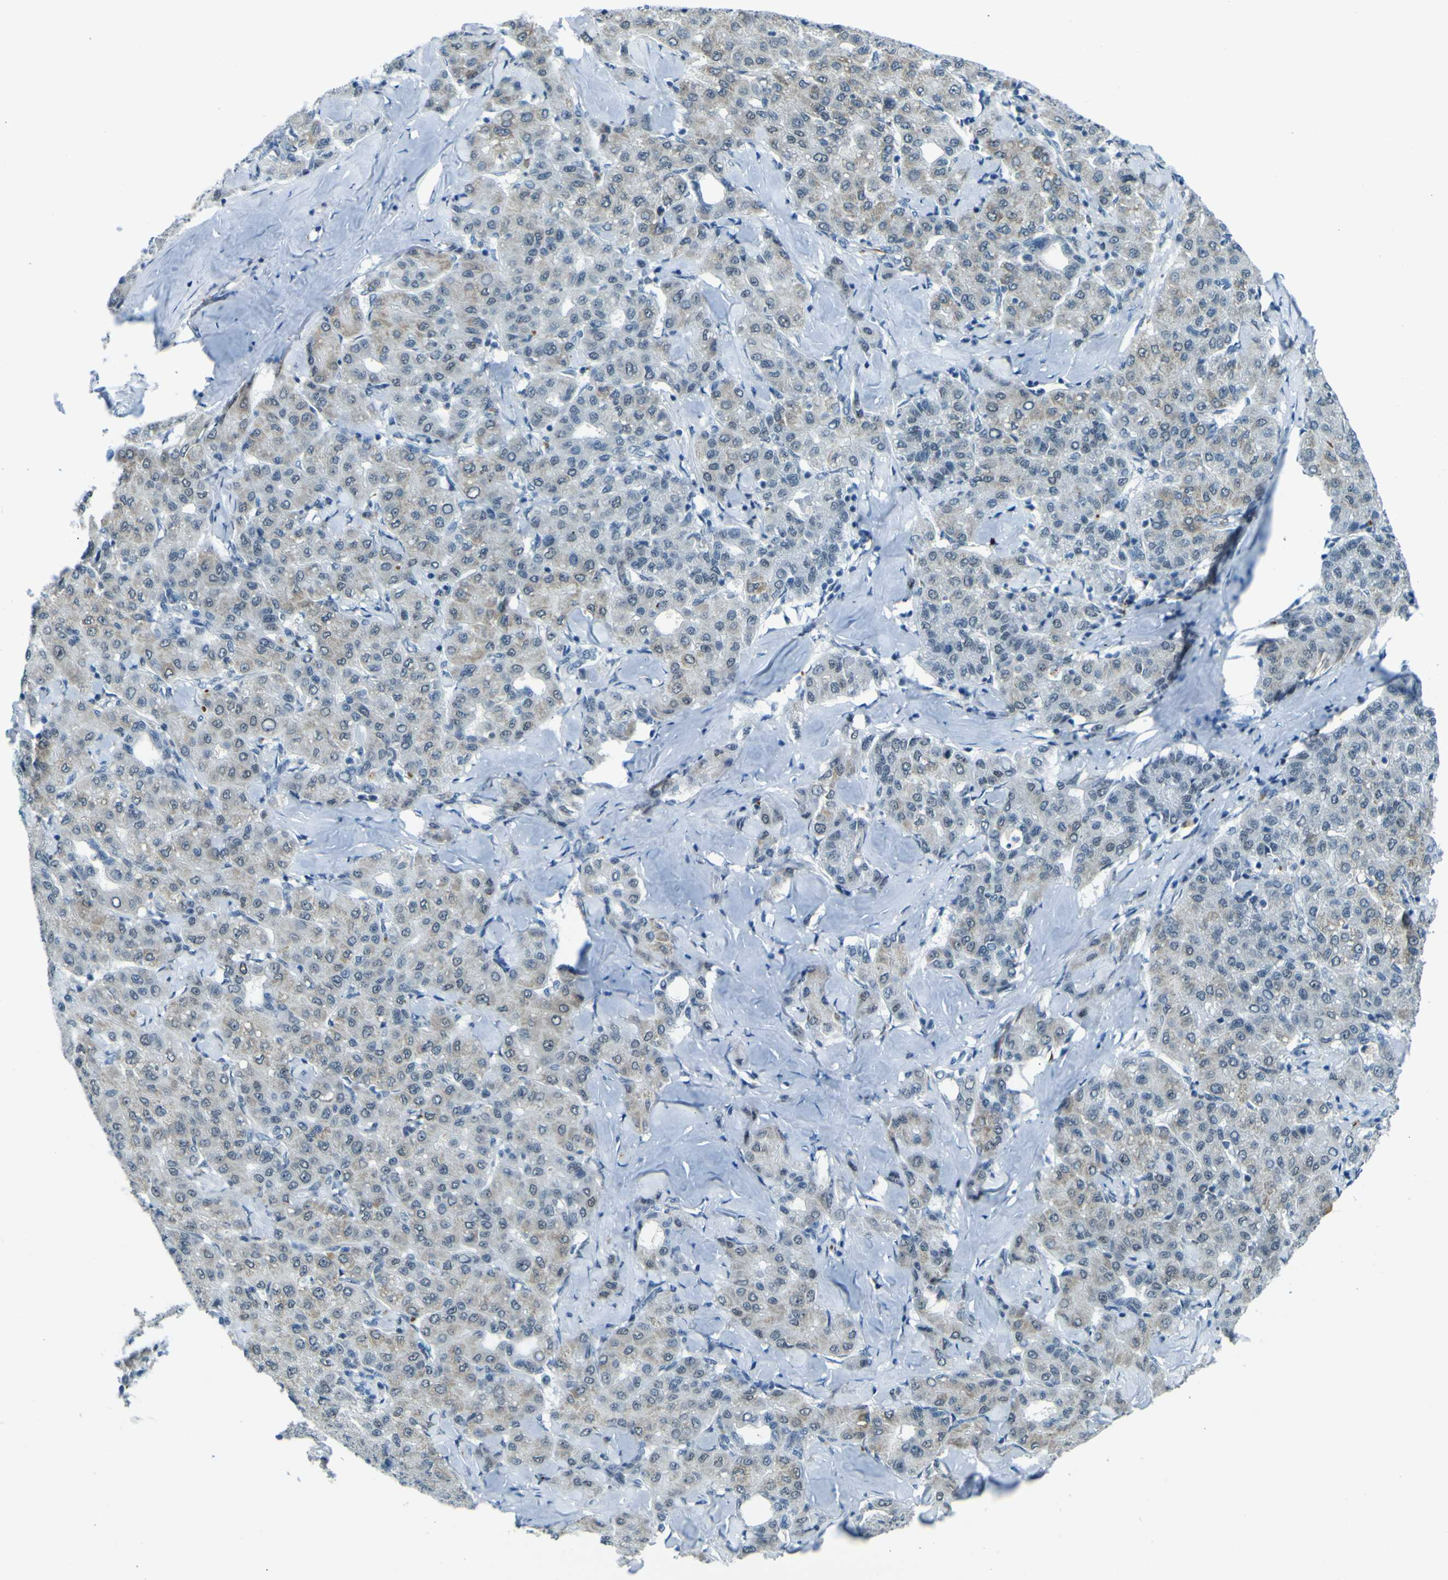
{"staining": {"intensity": "weak", "quantity": "<25%", "location": "cytoplasmic/membranous"}, "tissue": "liver cancer", "cell_type": "Tumor cells", "image_type": "cancer", "snomed": [{"axis": "morphology", "description": "Carcinoma, Hepatocellular, NOS"}, {"axis": "topography", "description": "Liver"}], "caption": "Image shows no protein positivity in tumor cells of liver cancer (hepatocellular carcinoma) tissue.", "gene": "CEBPG", "patient": {"sex": "male", "age": 65}}